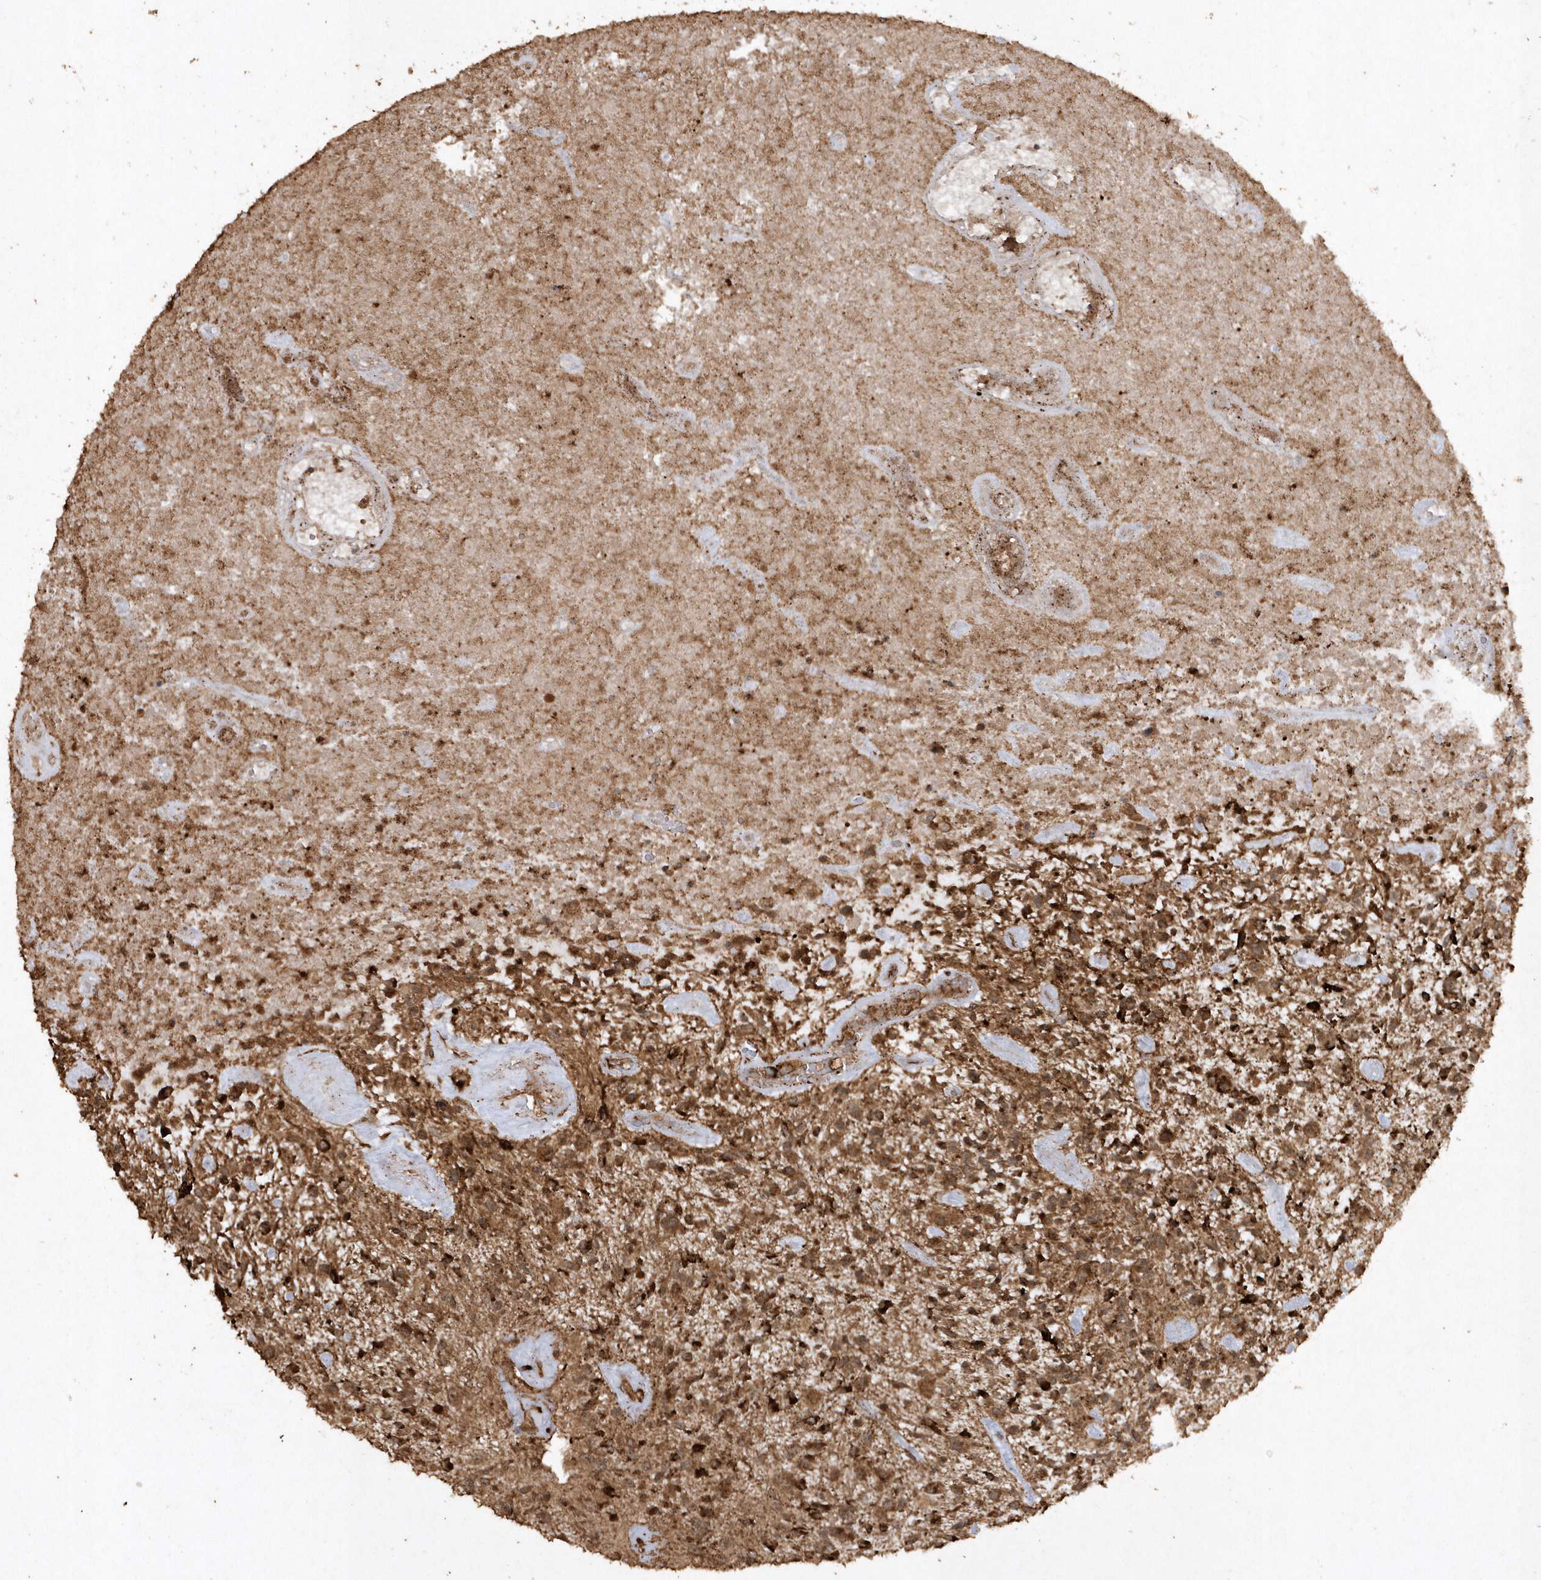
{"staining": {"intensity": "moderate", "quantity": "25%-75%", "location": "cytoplasmic/membranous"}, "tissue": "glioma", "cell_type": "Tumor cells", "image_type": "cancer", "snomed": [{"axis": "morphology", "description": "Glioma, malignant, High grade"}, {"axis": "topography", "description": "Brain"}], "caption": "Brown immunohistochemical staining in human malignant high-grade glioma shows moderate cytoplasmic/membranous staining in approximately 25%-75% of tumor cells.", "gene": "AVPI1", "patient": {"sex": "male", "age": 47}}